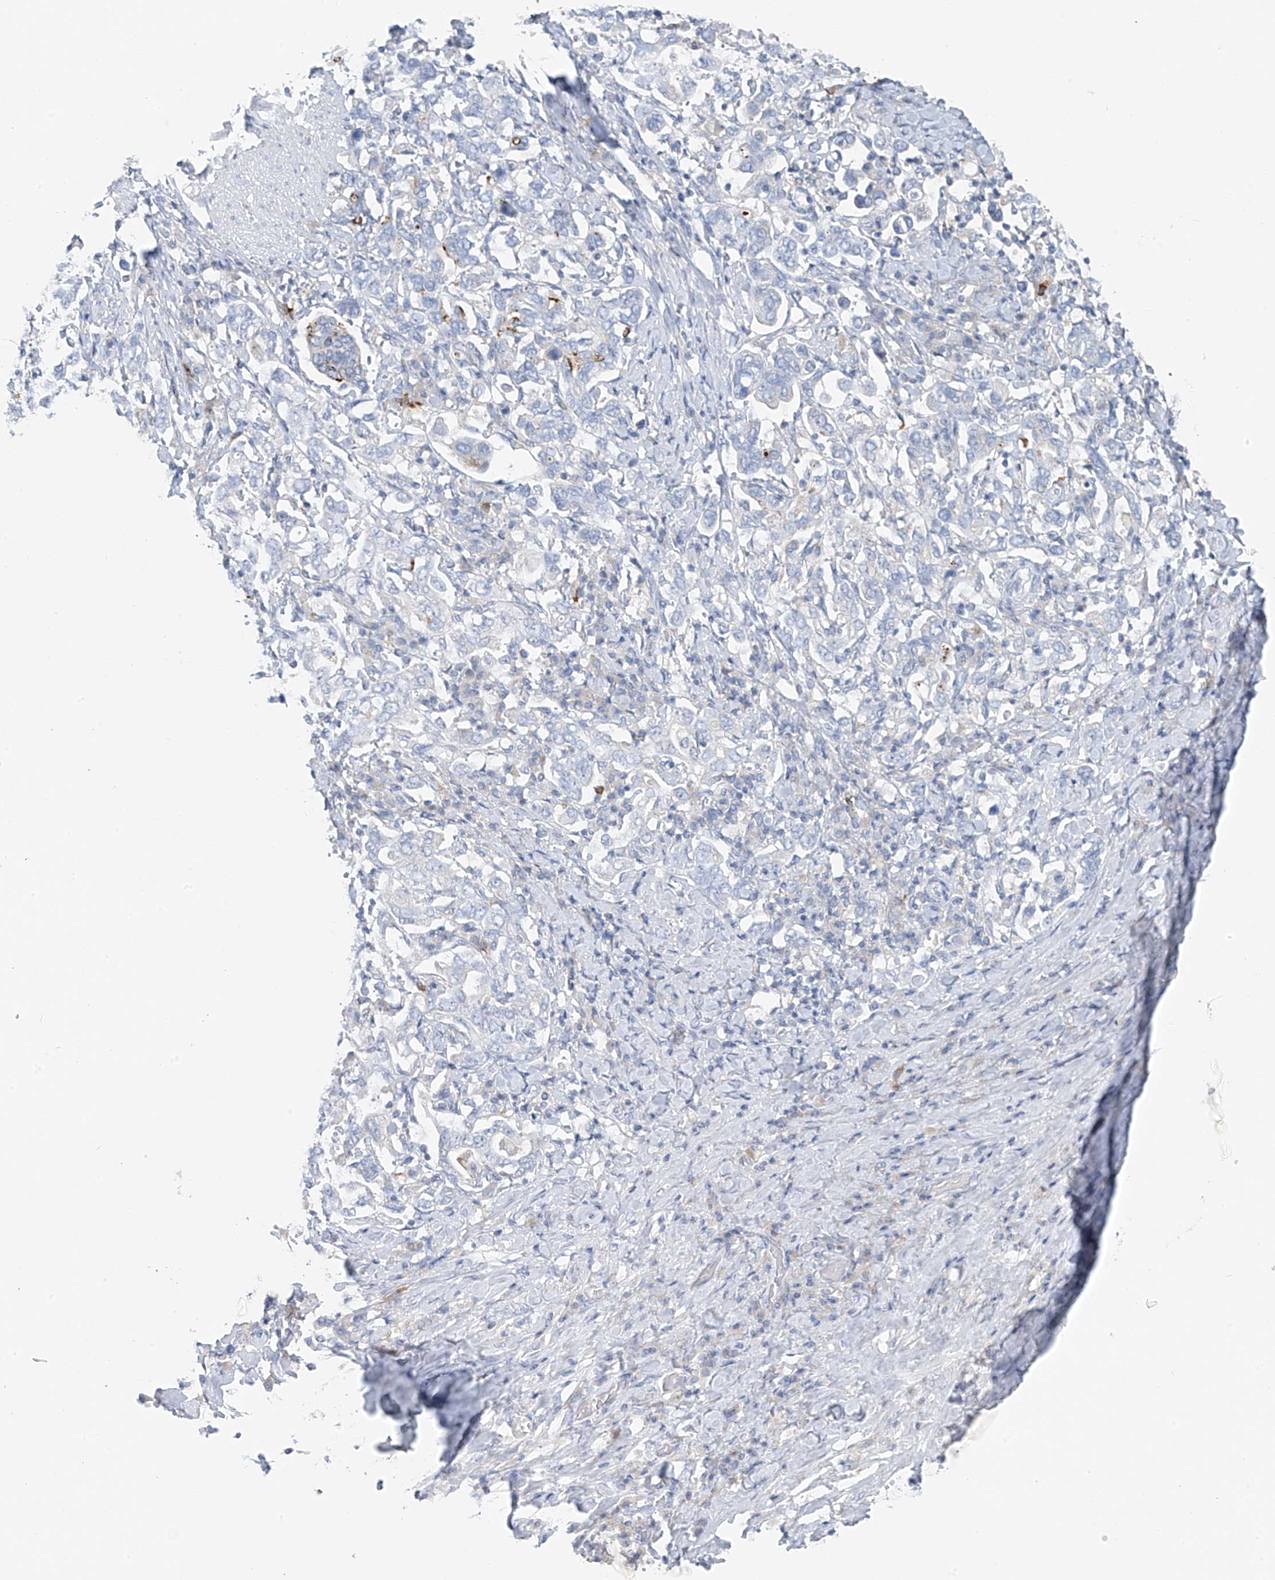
{"staining": {"intensity": "negative", "quantity": "none", "location": "none"}, "tissue": "stomach cancer", "cell_type": "Tumor cells", "image_type": "cancer", "snomed": [{"axis": "morphology", "description": "Adenocarcinoma, NOS"}, {"axis": "topography", "description": "Stomach, upper"}], "caption": "IHC image of stomach cancer (adenocarcinoma) stained for a protein (brown), which shows no staining in tumor cells.", "gene": "POMGNT2", "patient": {"sex": "male", "age": 62}}